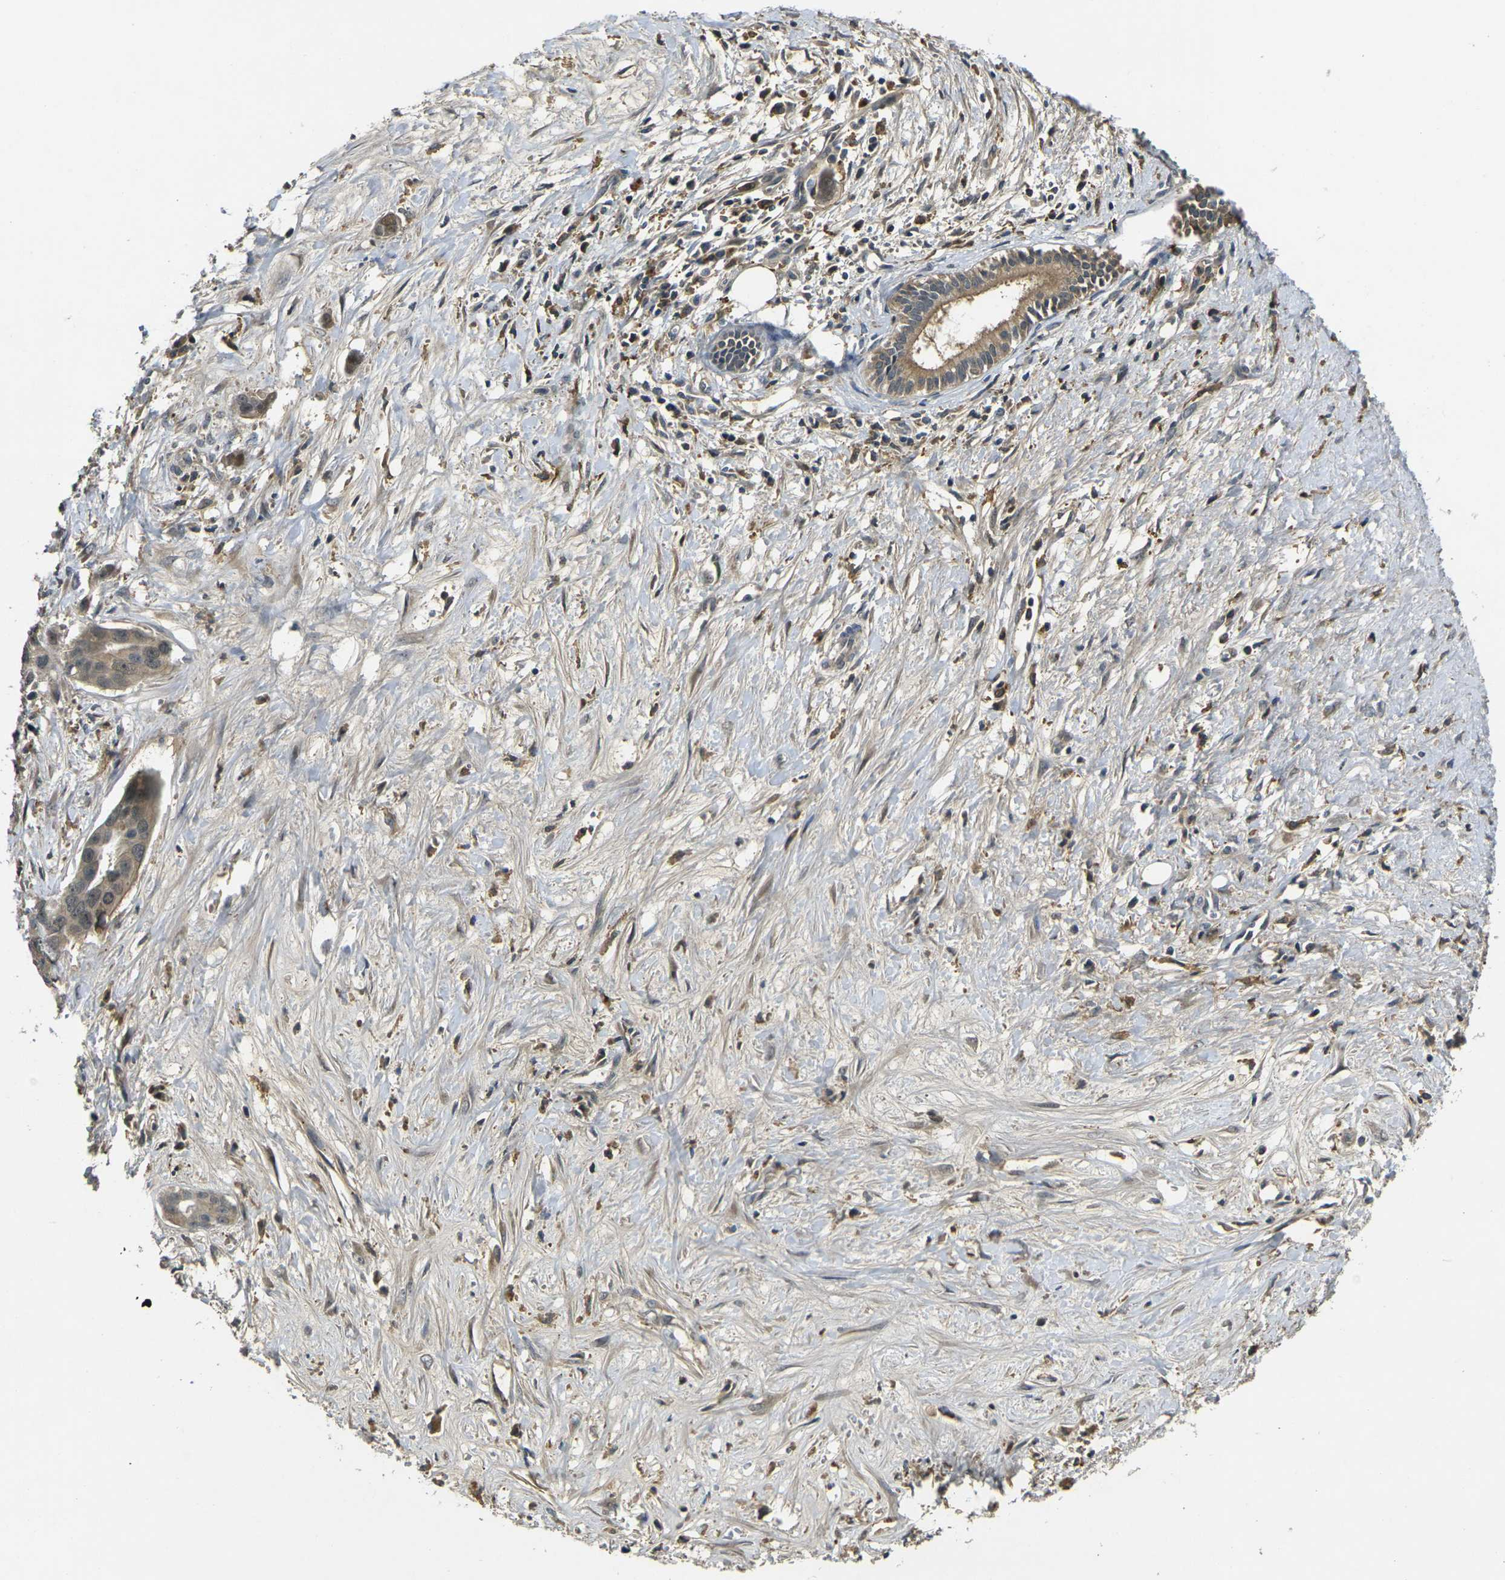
{"staining": {"intensity": "weak", "quantity": ">75%", "location": "cytoplasmic/membranous"}, "tissue": "liver cancer", "cell_type": "Tumor cells", "image_type": "cancer", "snomed": [{"axis": "morphology", "description": "Cholangiocarcinoma"}, {"axis": "topography", "description": "Liver"}], "caption": "IHC photomicrograph of neoplastic tissue: human liver cancer stained using immunohistochemistry demonstrates low levels of weak protein expression localized specifically in the cytoplasmic/membranous of tumor cells, appearing as a cytoplasmic/membranous brown color.", "gene": "PIGL", "patient": {"sex": "female", "age": 65}}